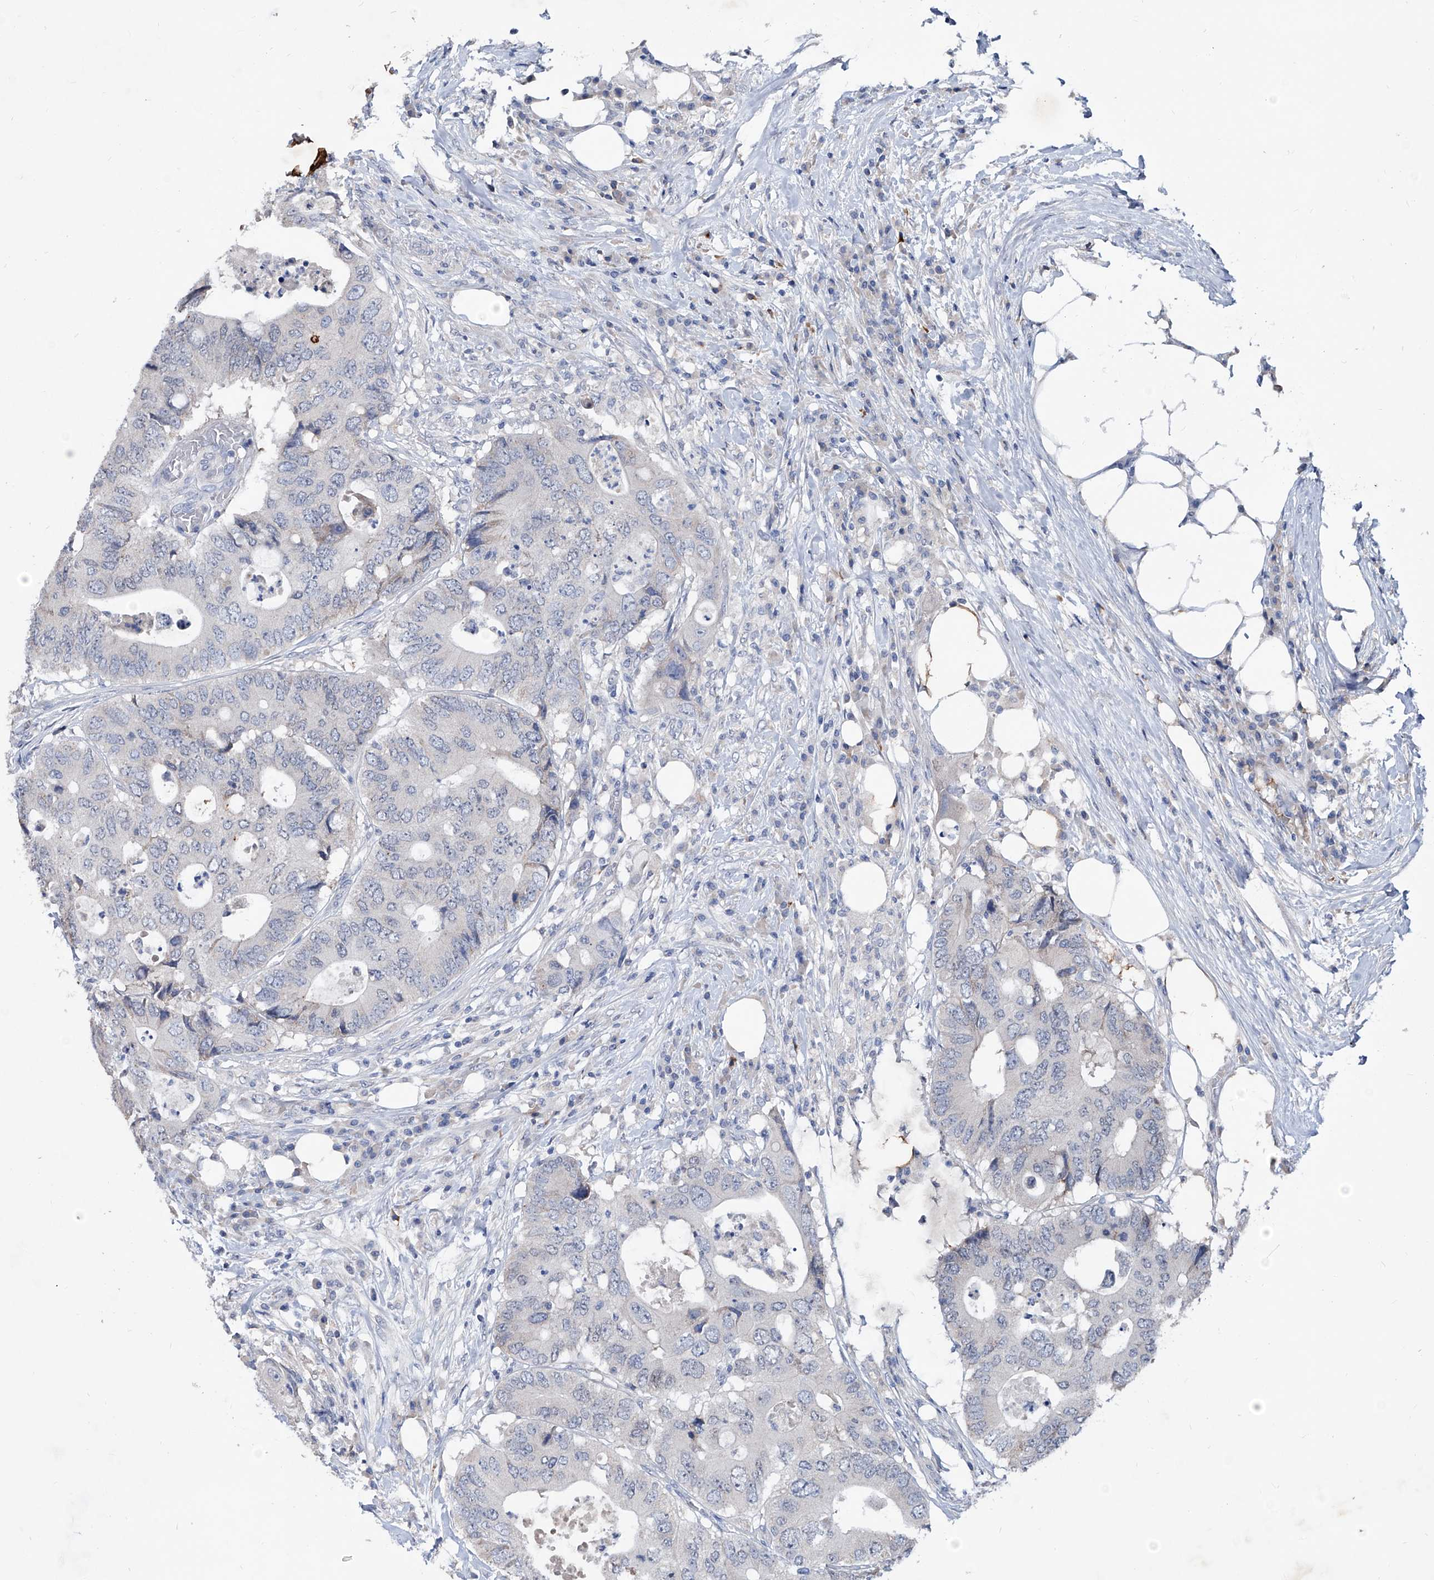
{"staining": {"intensity": "negative", "quantity": "none", "location": "none"}, "tissue": "colorectal cancer", "cell_type": "Tumor cells", "image_type": "cancer", "snomed": [{"axis": "morphology", "description": "Adenocarcinoma, NOS"}, {"axis": "topography", "description": "Colon"}], "caption": "Immunohistochemical staining of adenocarcinoma (colorectal) exhibits no significant positivity in tumor cells.", "gene": "KLHL17", "patient": {"sex": "male", "age": 71}}